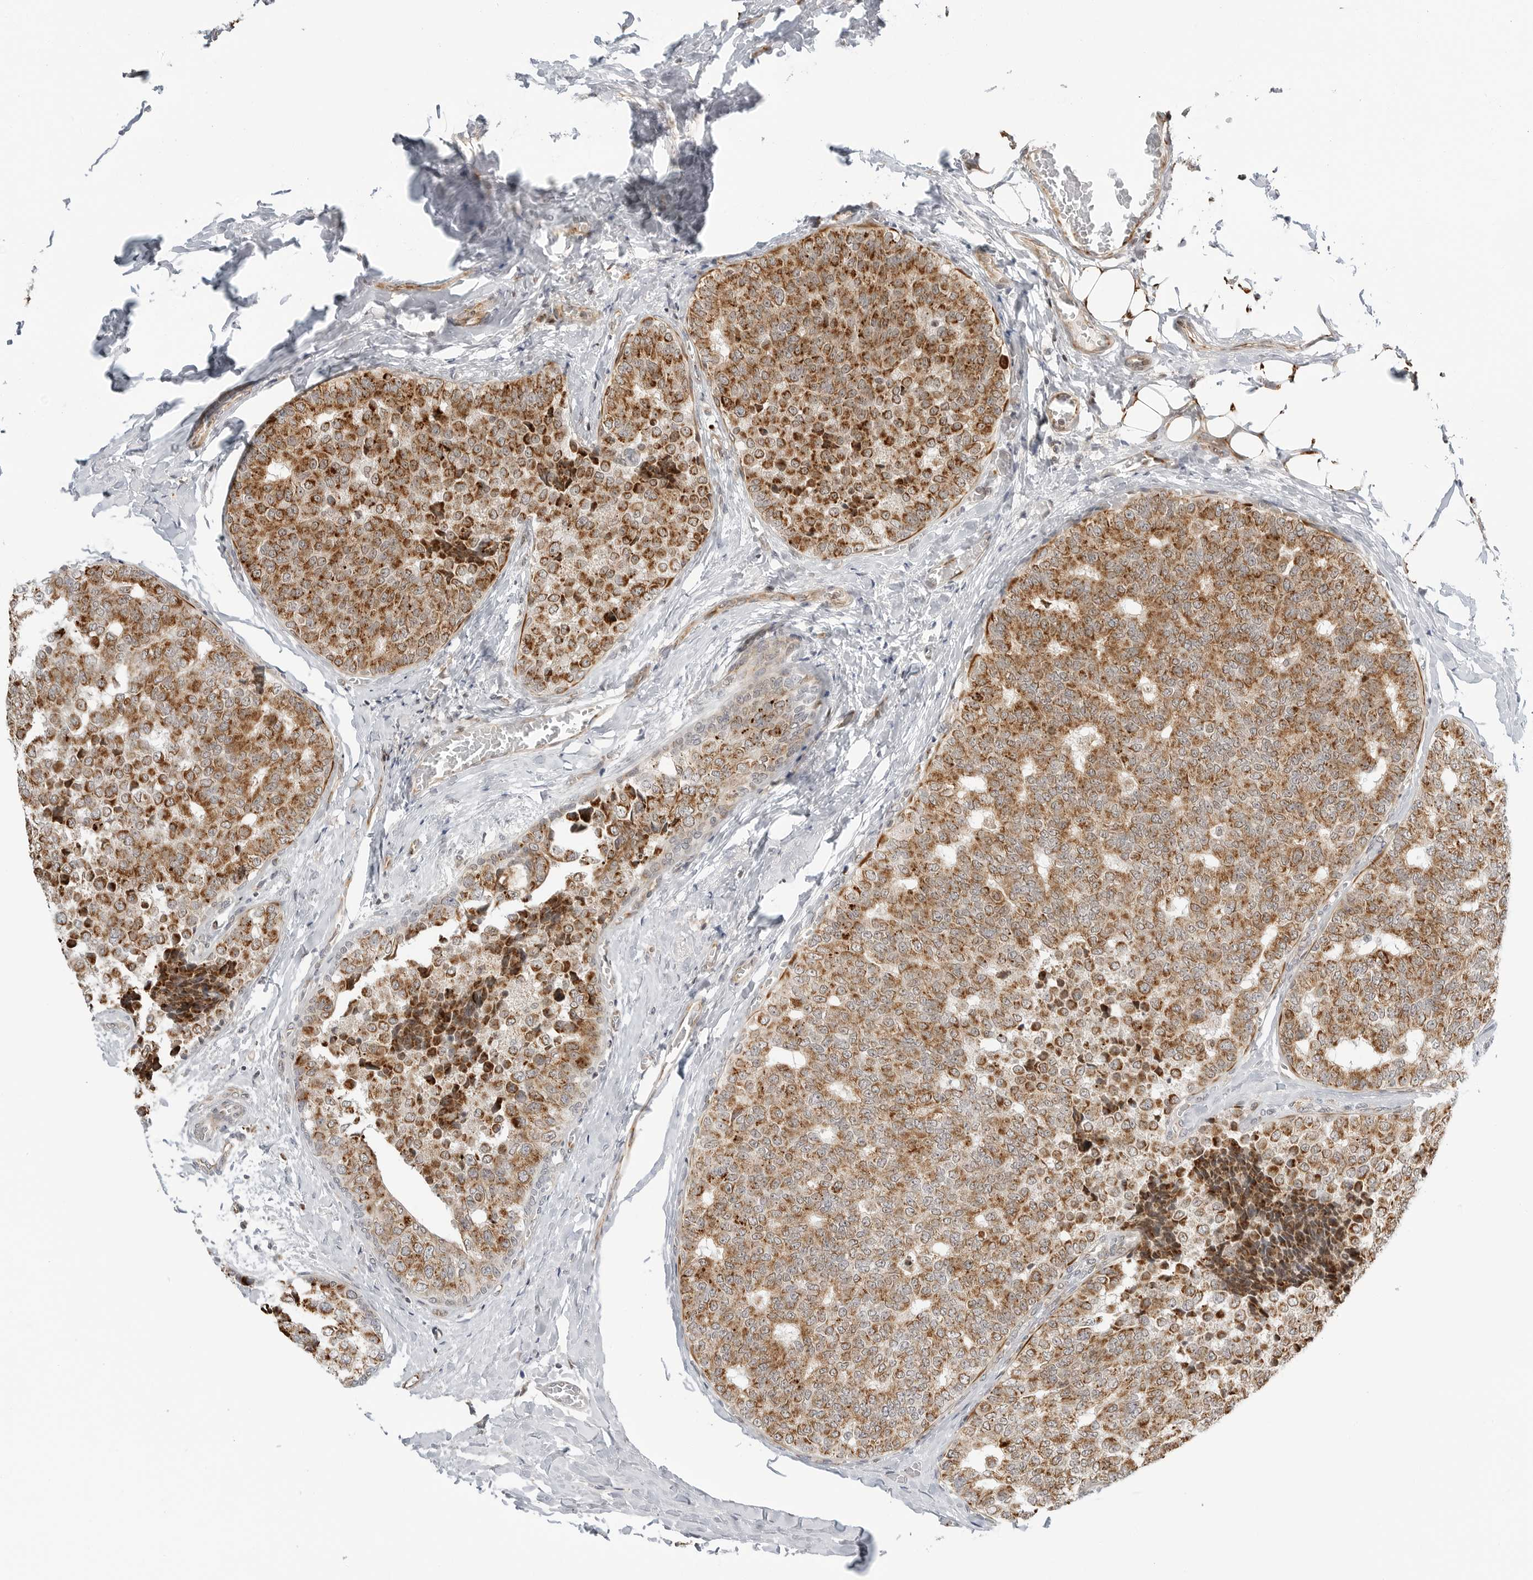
{"staining": {"intensity": "moderate", "quantity": ">75%", "location": "cytoplasmic/membranous"}, "tissue": "breast cancer", "cell_type": "Tumor cells", "image_type": "cancer", "snomed": [{"axis": "morphology", "description": "Normal tissue, NOS"}, {"axis": "morphology", "description": "Duct carcinoma"}, {"axis": "topography", "description": "Breast"}], "caption": "Immunohistochemistry photomicrograph of neoplastic tissue: breast cancer stained using immunohistochemistry demonstrates medium levels of moderate protein expression localized specifically in the cytoplasmic/membranous of tumor cells, appearing as a cytoplasmic/membranous brown color.", "gene": "PEX2", "patient": {"sex": "female", "age": 43}}